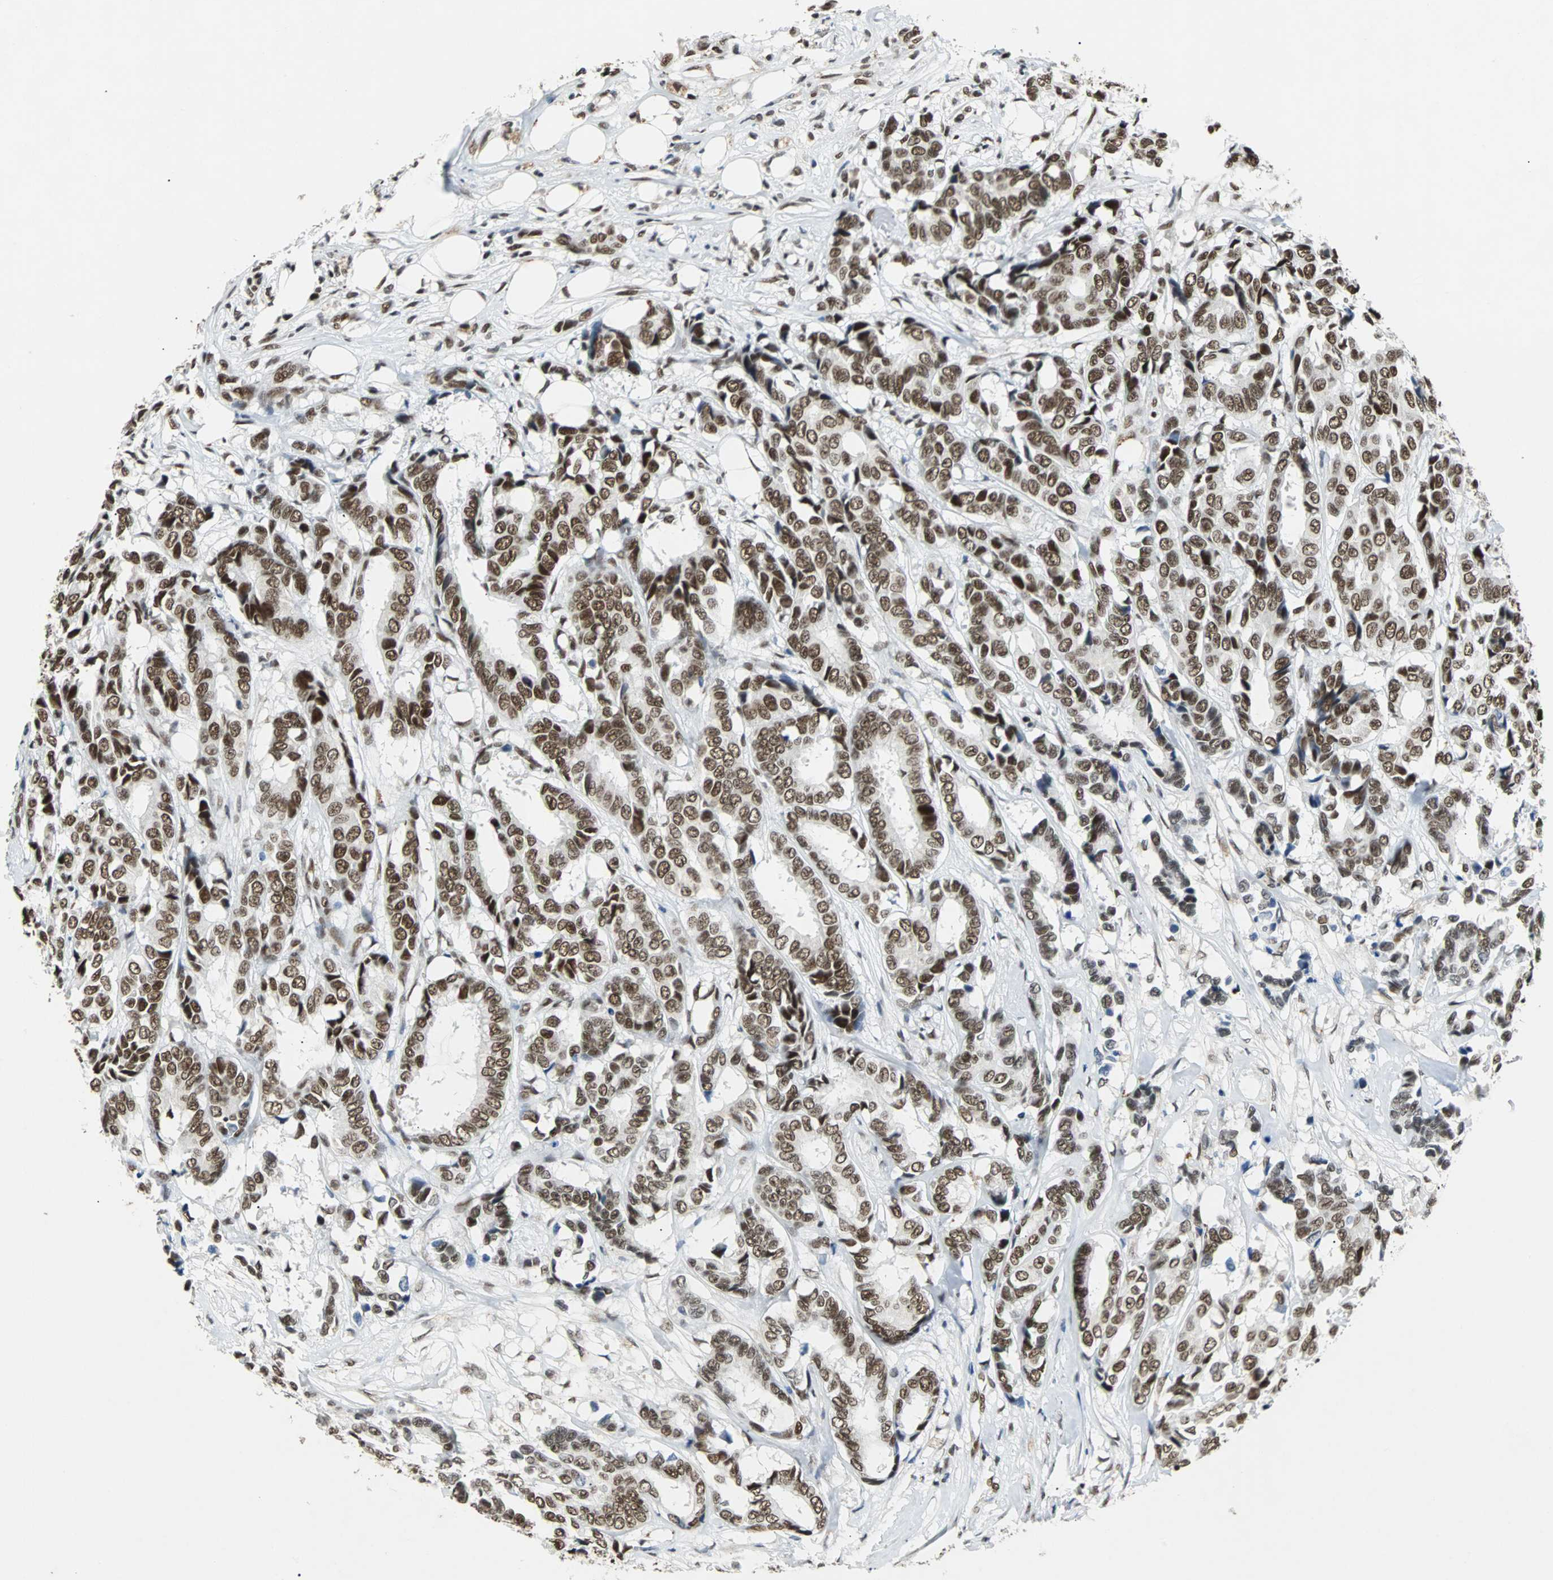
{"staining": {"intensity": "strong", "quantity": ">75%", "location": "nuclear"}, "tissue": "breast cancer", "cell_type": "Tumor cells", "image_type": "cancer", "snomed": [{"axis": "morphology", "description": "Duct carcinoma"}, {"axis": "topography", "description": "Breast"}], "caption": "Immunohistochemistry (IHC) of human breast intraductal carcinoma reveals high levels of strong nuclear staining in about >75% of tumor cells. (IHC, brightfield microscopy, high magnification).", "gene": "GATAD2A", "patient": {"sex": "female", "age": 87}}